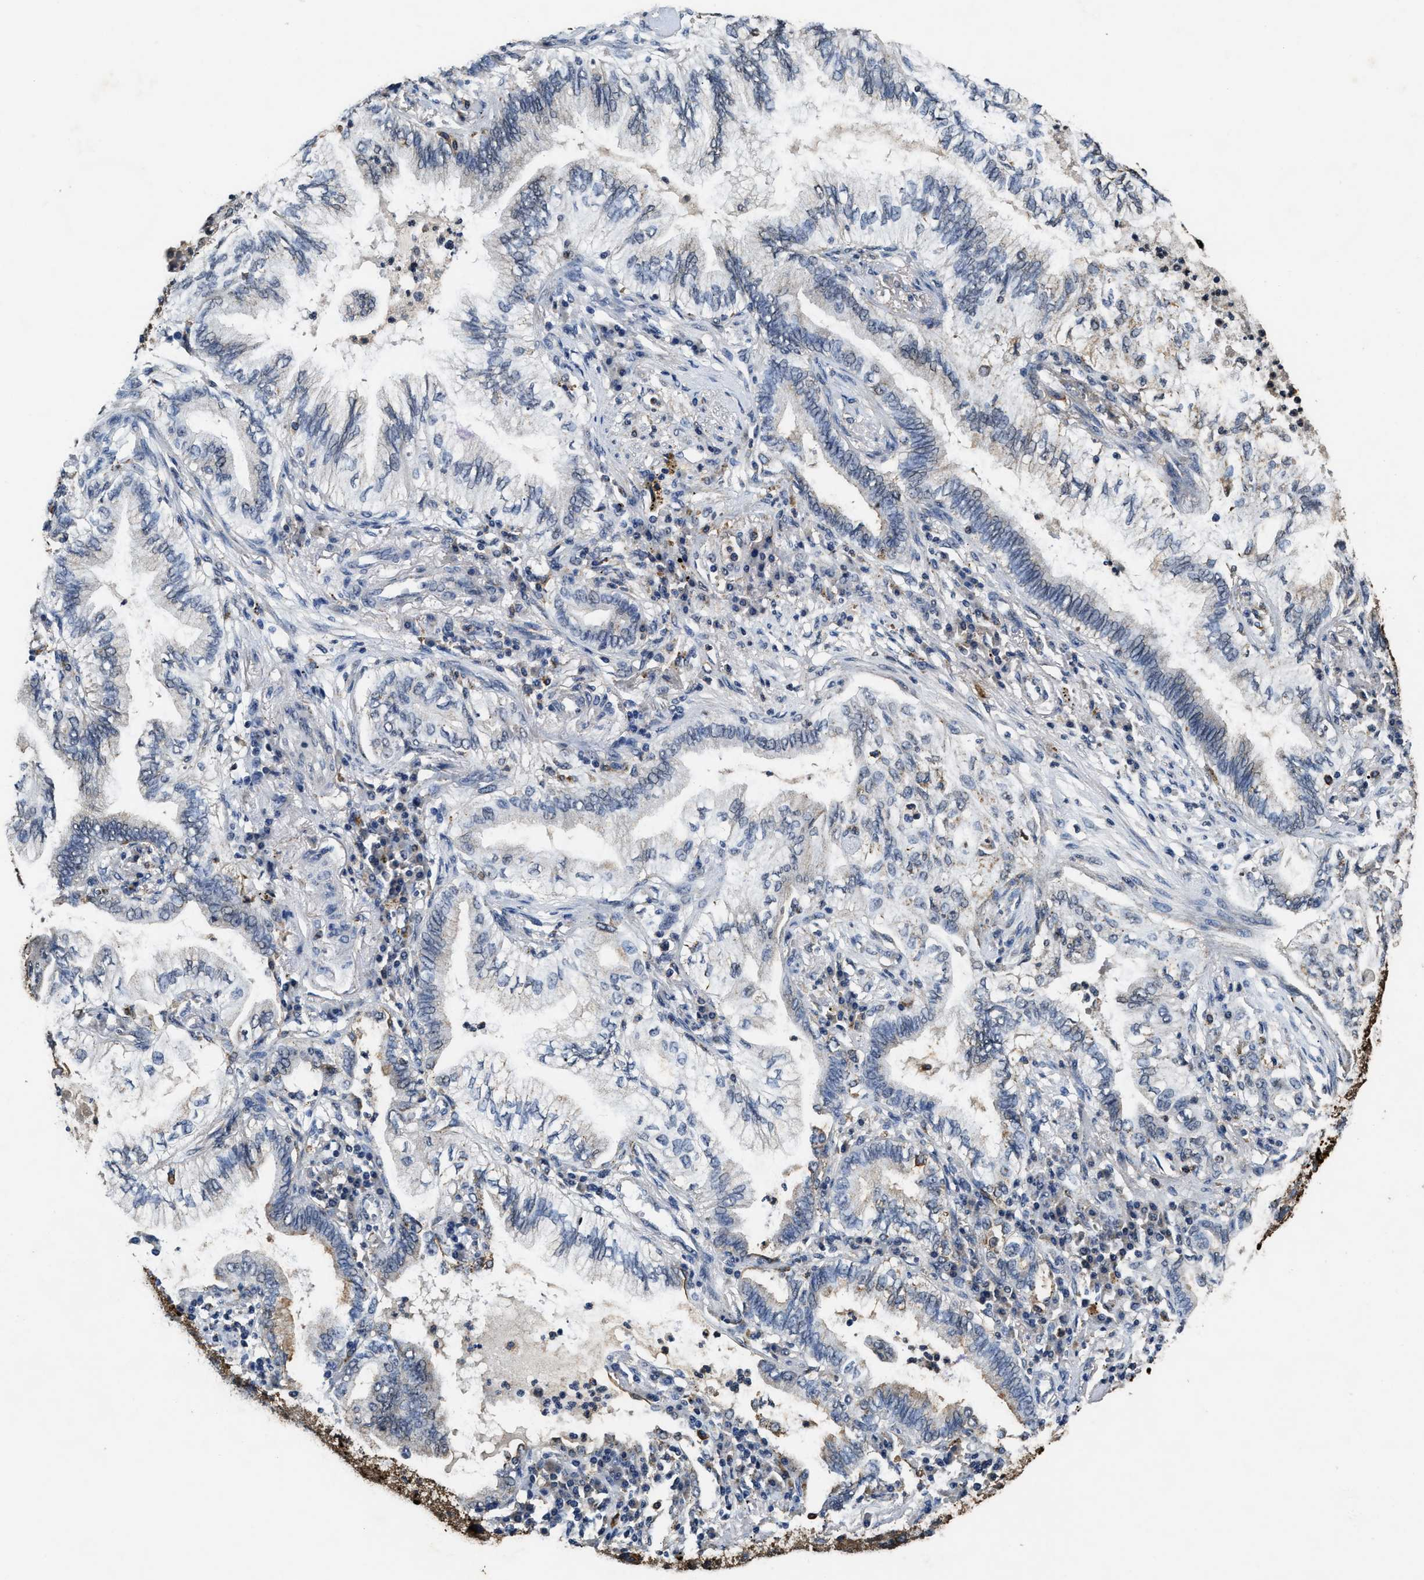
{"staining": {"intensity": "negative", "quantity": "none", "location": "none"}, "tissue": "lung cancer", "cell_type": "Tumor cells", "image_type": "cancer", "snomed": [{"axis": "morphology", "description": "Normal tissue, NOS"}, {"axis": "morphology", "description": "Adenocarcinoma, NOS"}, {"axis": "topography", "description": "Bronchus"}, {"axis": "topography", "description": "Lung"}], "caption": "Immunohistochemistry (IHC) of human lung cancer (adenocarcinoma) shows no positivity in tumor cells. (Stains: DAB (3,3'-diaminobenzidine) IHC with hematoxylin counter stain, Microscopy: brightfield microscopy at high magnification).", "gene": "ACOX1", "patient": {"sex": "female", "age": 70}}